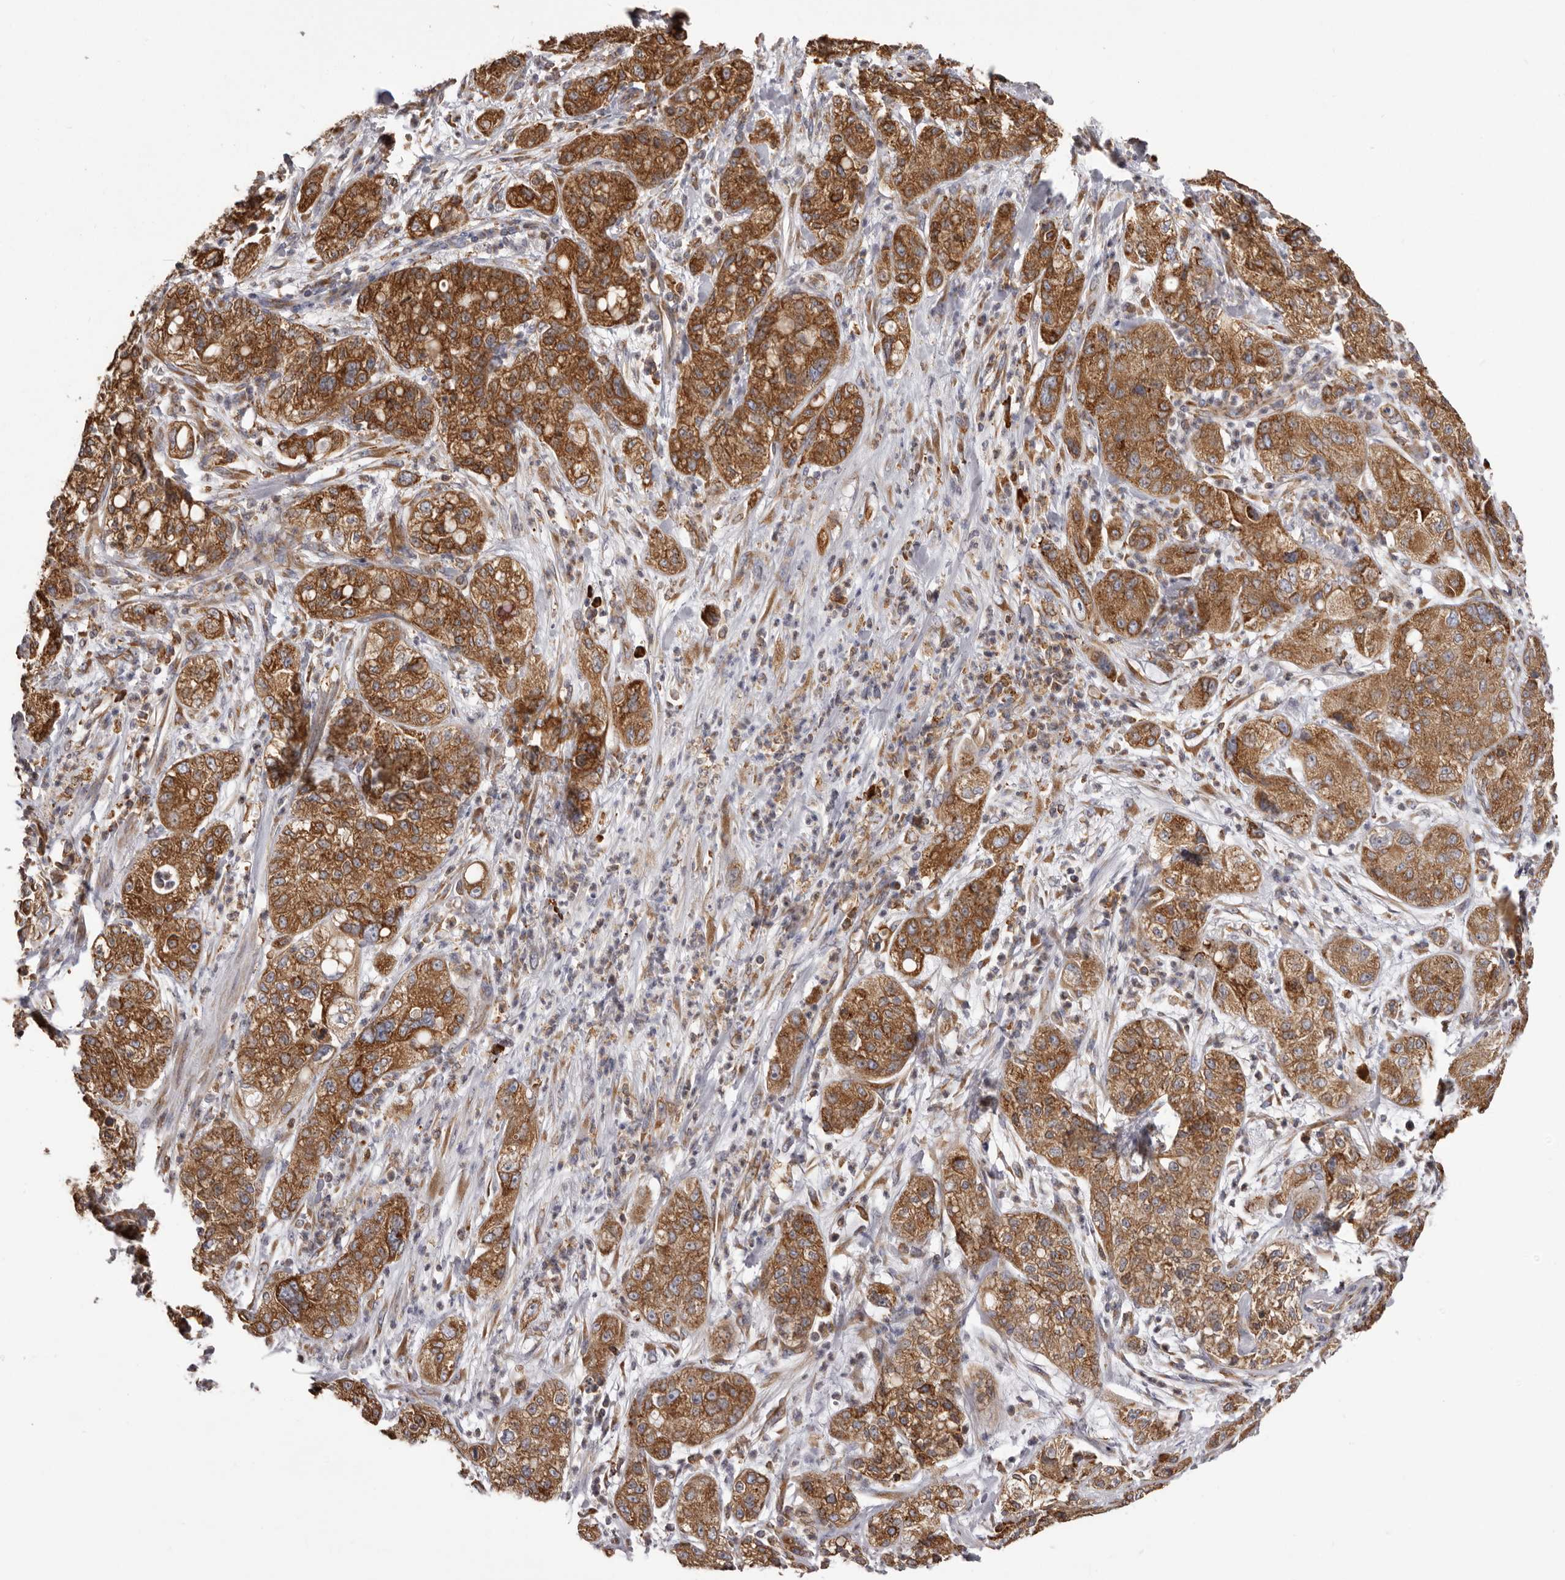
{"staining": {"intensity": "strong", "quantity": ">75%", "location": "cytoplasmic/membranous"}, "tissue": "pancreatic cancer", "cell_type": "Tumor cells", "image_type": "cancer", "snomed": [{"axis": "morphology", "description": "Adenocarcinoma, NOS"}, {"axis": "topography", "description": "Pancreas"}], "caption": "This photomicrograph shows immunohistochemistry (IHC) staining of human pancreatic cancer (adenocarcinoma), with high strong cytoplasmic/membranous staining in about >75% of tumor cells.", "gene": "QRSL1", "patient": {"sex": "female", "age": 78}}